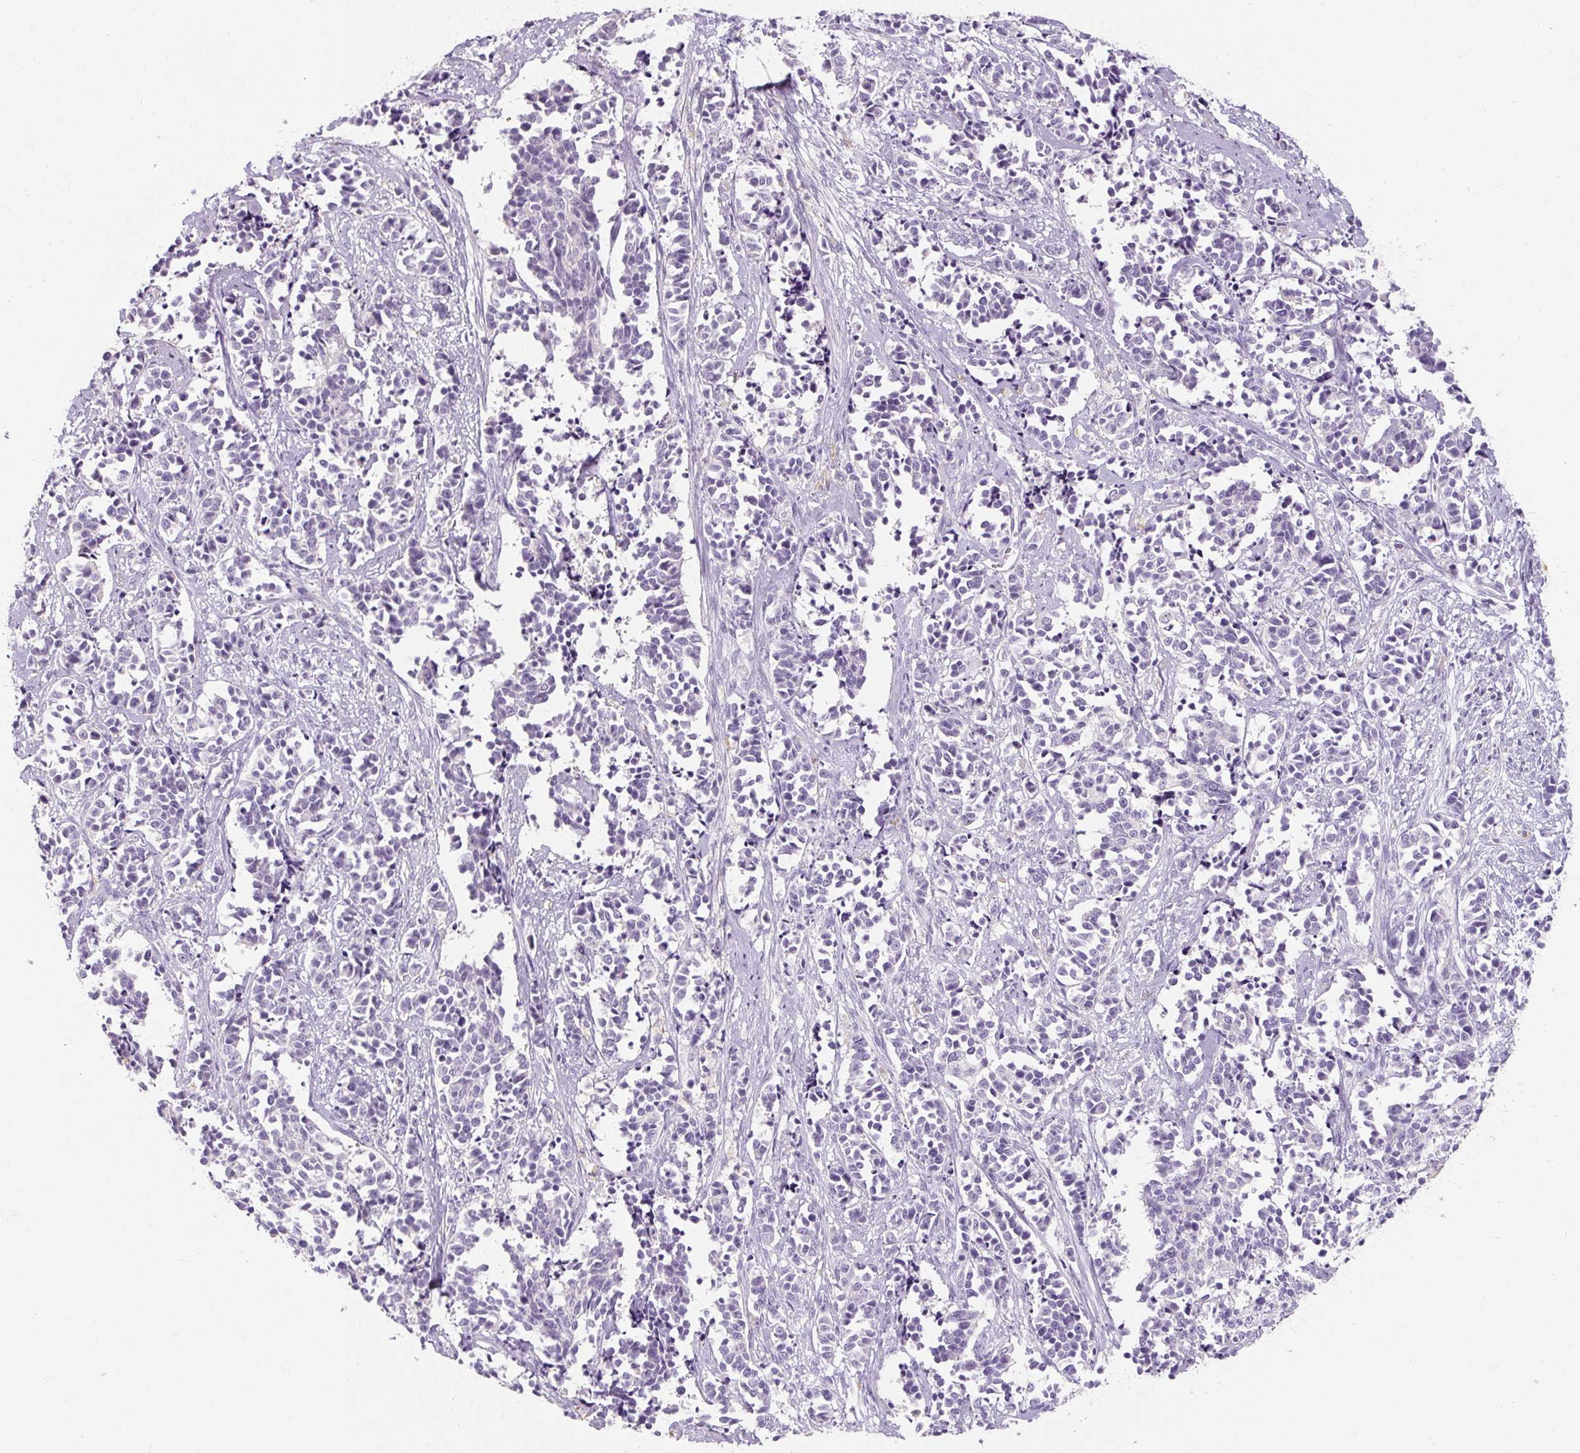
{"staining": {"intensity": "negative", "quantity": "none", "location": "none"}, "tissue": "cervical cancer", "cell_type": "Tumor cells", "image_type": "cancer", "snomed": [{"axis": "morphology", "description": "Normal tissue, NOS"}, {"axis": "morphology", "description": "Squamous cell carcinoma, NOS"}, {"axis": "topography", "description": "Cervix"}], "caption": "Protein analysis of cervical cancer shows no significant expression in tumor cells.", "gene": "NFE2L3", "patient": {"sex": "female", "age": 35}}